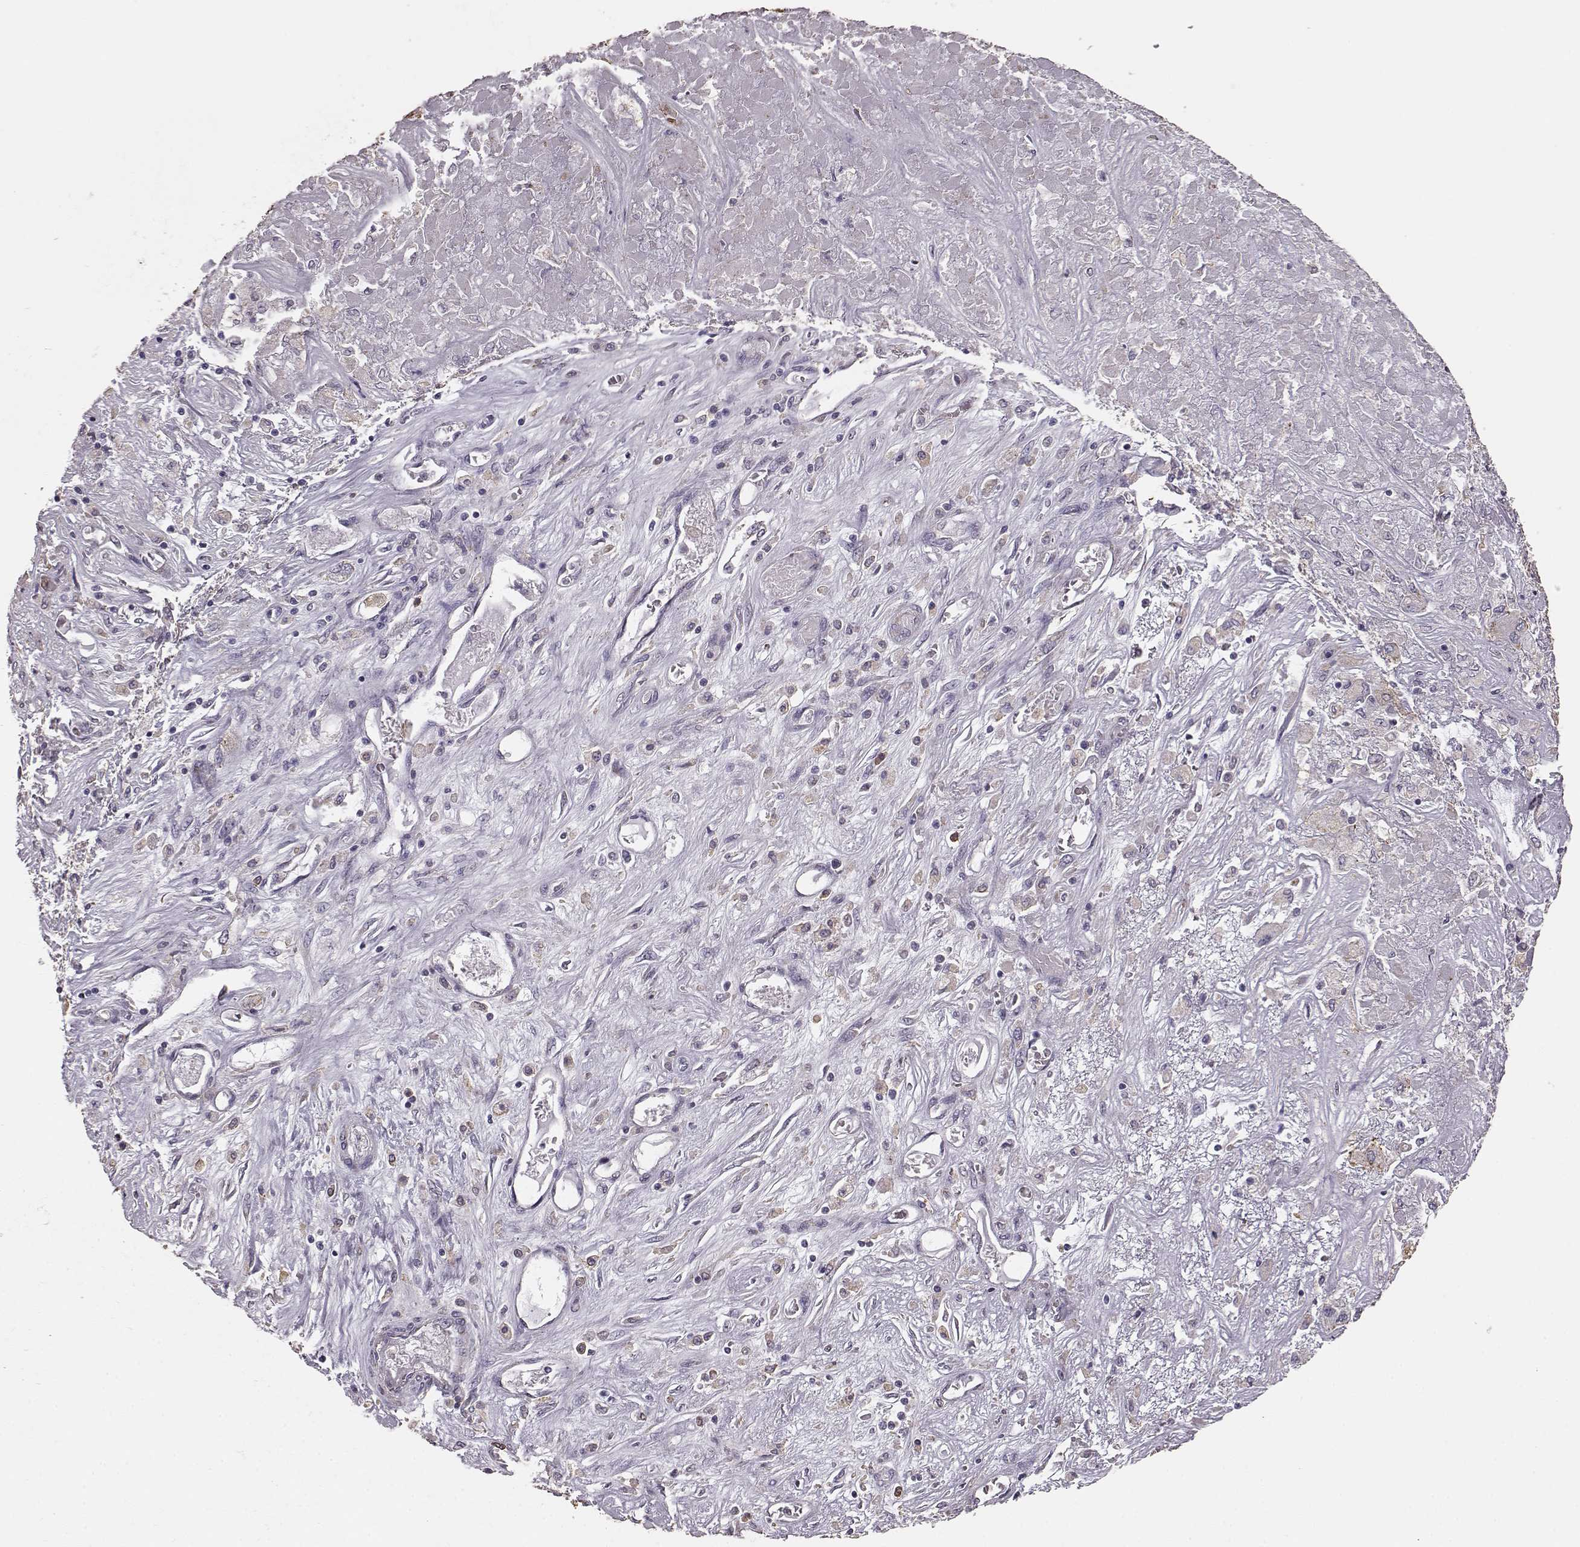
{"staining": {"intensity": "weak", "quantity": "<25%", "location": "cytoplasmic/membranous"}, "tissue": "liver cancer", "cell_type": "Tumor cells", "image_type": "cancer", "snomed": [{"axis": "morphology", "description": "Cholangiocarcinoma"}, {"axis": "topography", "description": "Liver"}], "caption": "This is an immunohistochemistry micrograph of liver cancer (cholangiocarcinoma). There is no positivity in tumor cells.", "gene": "GABRG3", "patient": {"sex": "female", "age": 52}}